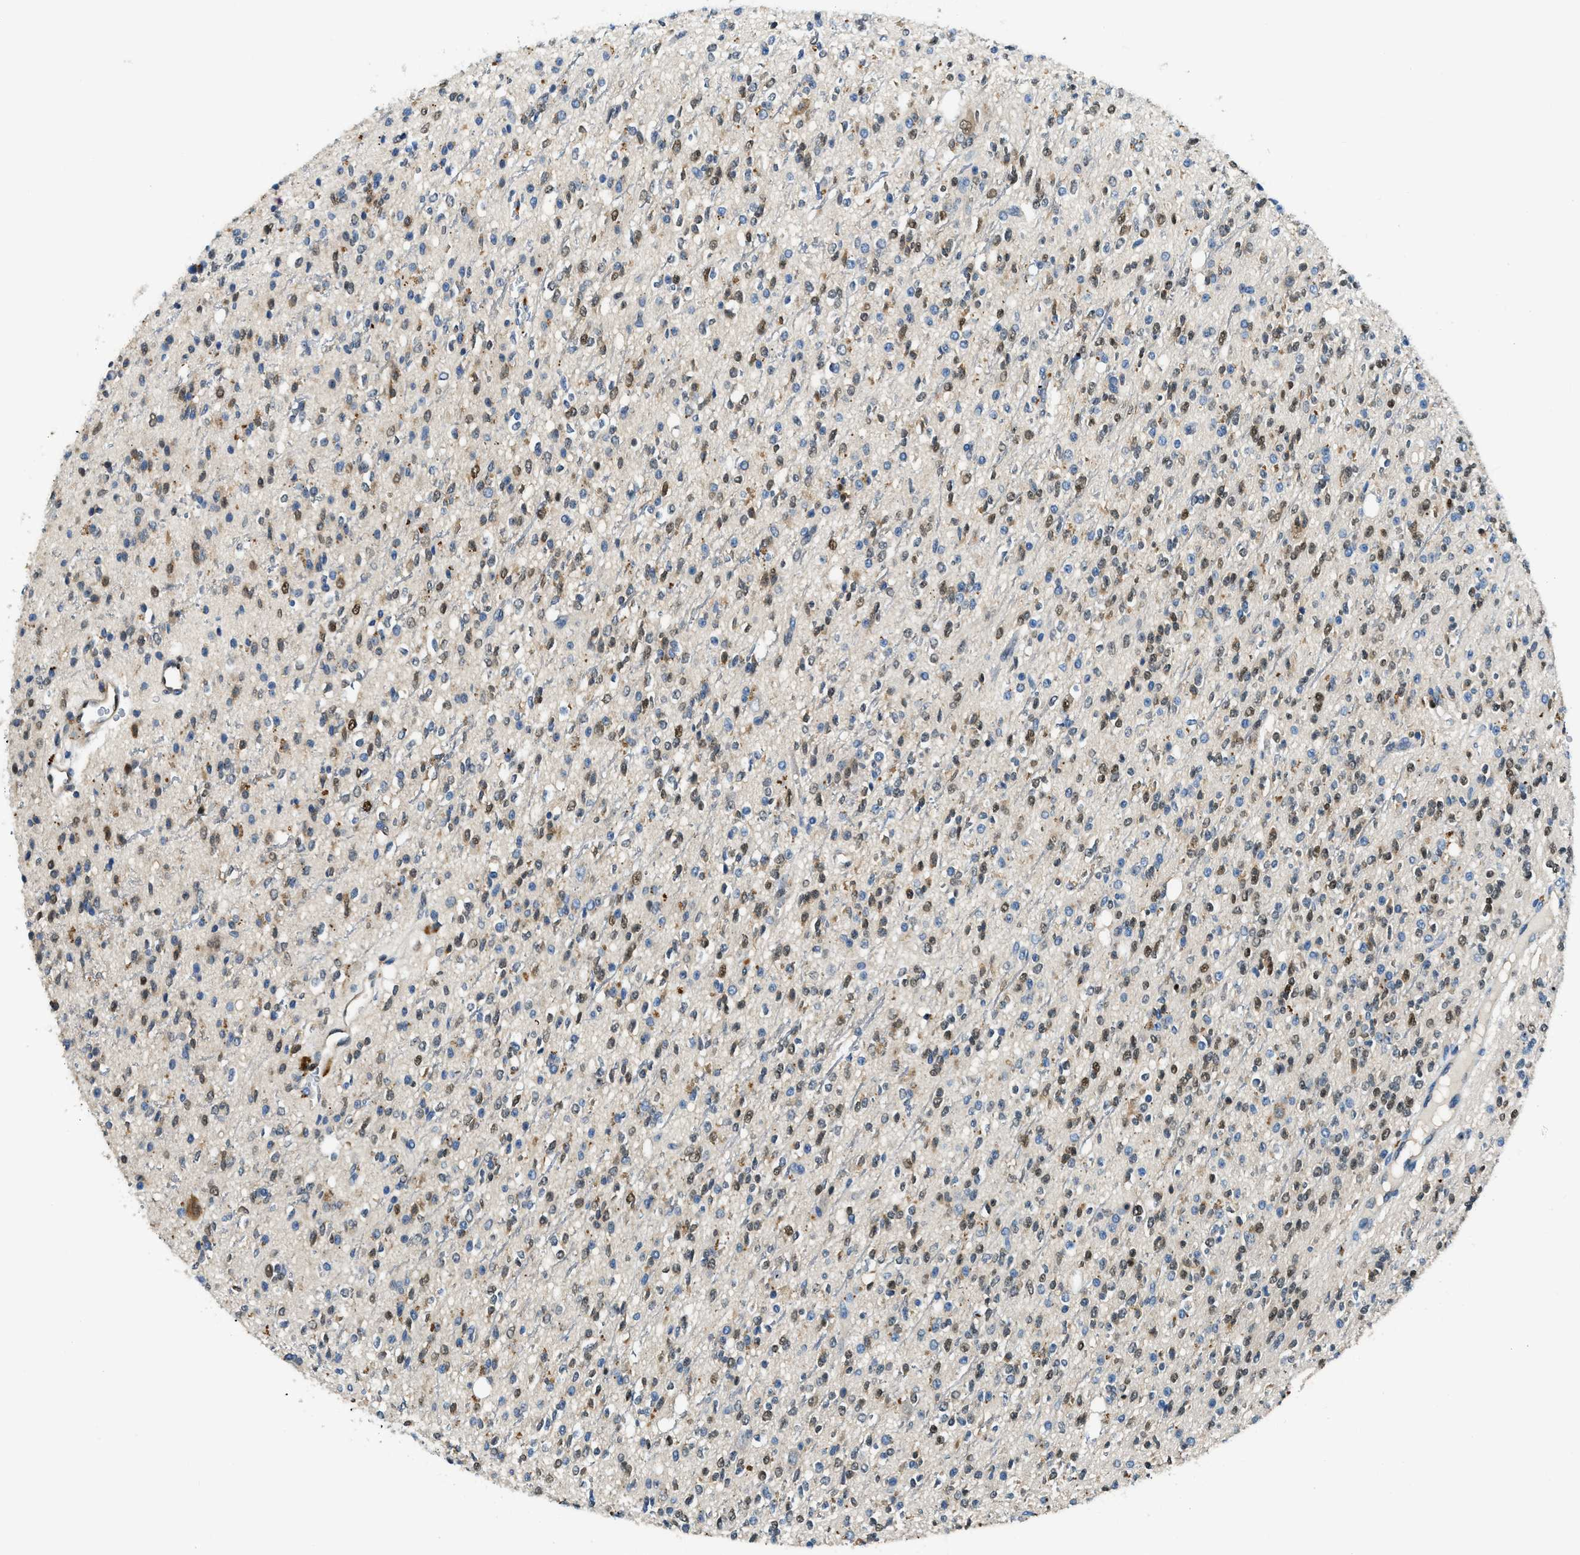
{"staining": {"intensity": "moderate", "quantity": "25%-75%", "location": "nuclear"}, "tissue": "glioma", "cell_type": "Tumor cells", "image_type": "cancer", "snomed": [{"axis": "morphology", "description": "Glioma, malignant, High grade"}, {"axis": "topography", "description": "Brain"}], "caption": "The image shows a brown stain indicating the presence of a protein in the nuclear of tumor cells in glioma. The protein of interest is shown in brown color, while the nuclei are stained blue.", "gene": "TOX", "patient": {"sex": "male", "age": 34}}